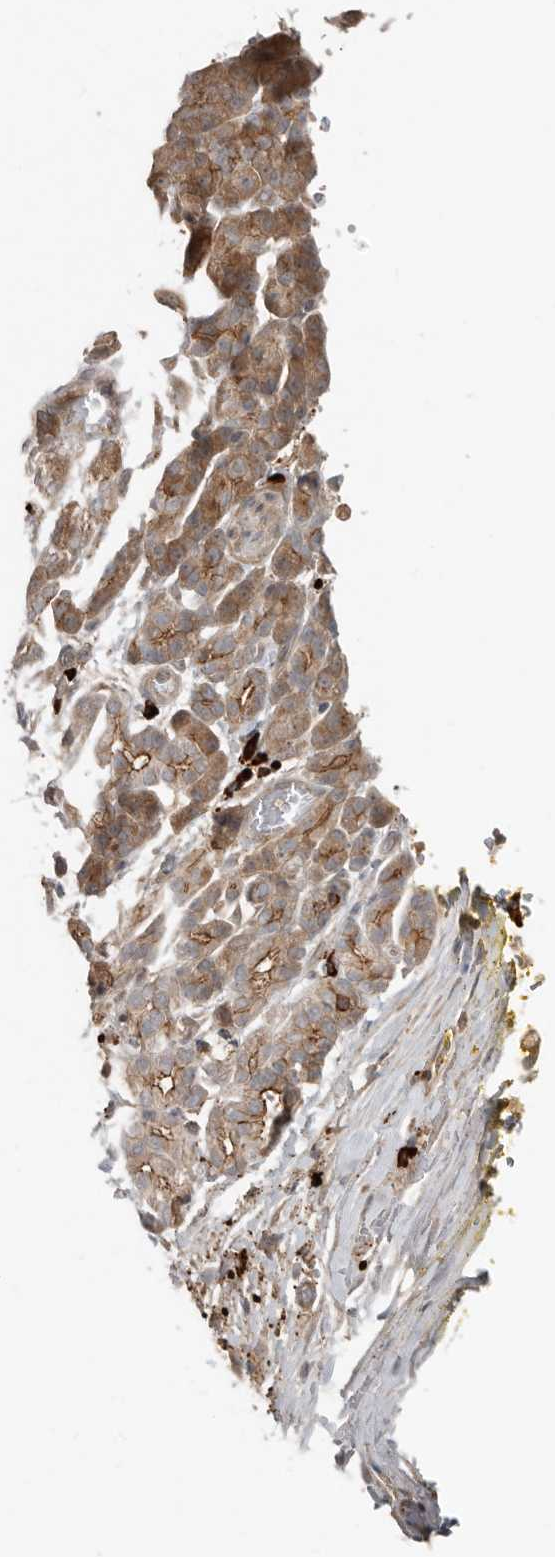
{"staining": {"intensity": "weak", "quantity": "<25%", "location": "cytoplasmic/membranous"}, "tissue": "pancreatic cancer", "cell_type": "Tumor cells", "image_type": "cancer", "snomed": [{"axis": "morphology", "description": "Adenocarcinoma, NOS"}, {"axis": "topography", "description": "Pancreas"}], "caption": "Adenocarcinoma (pancreatic) stained for a protein using immunohistochemistry displays no expression tumor cells.", "gene": "TEAD3", "patient": {"sex": "male", "age": 72}}